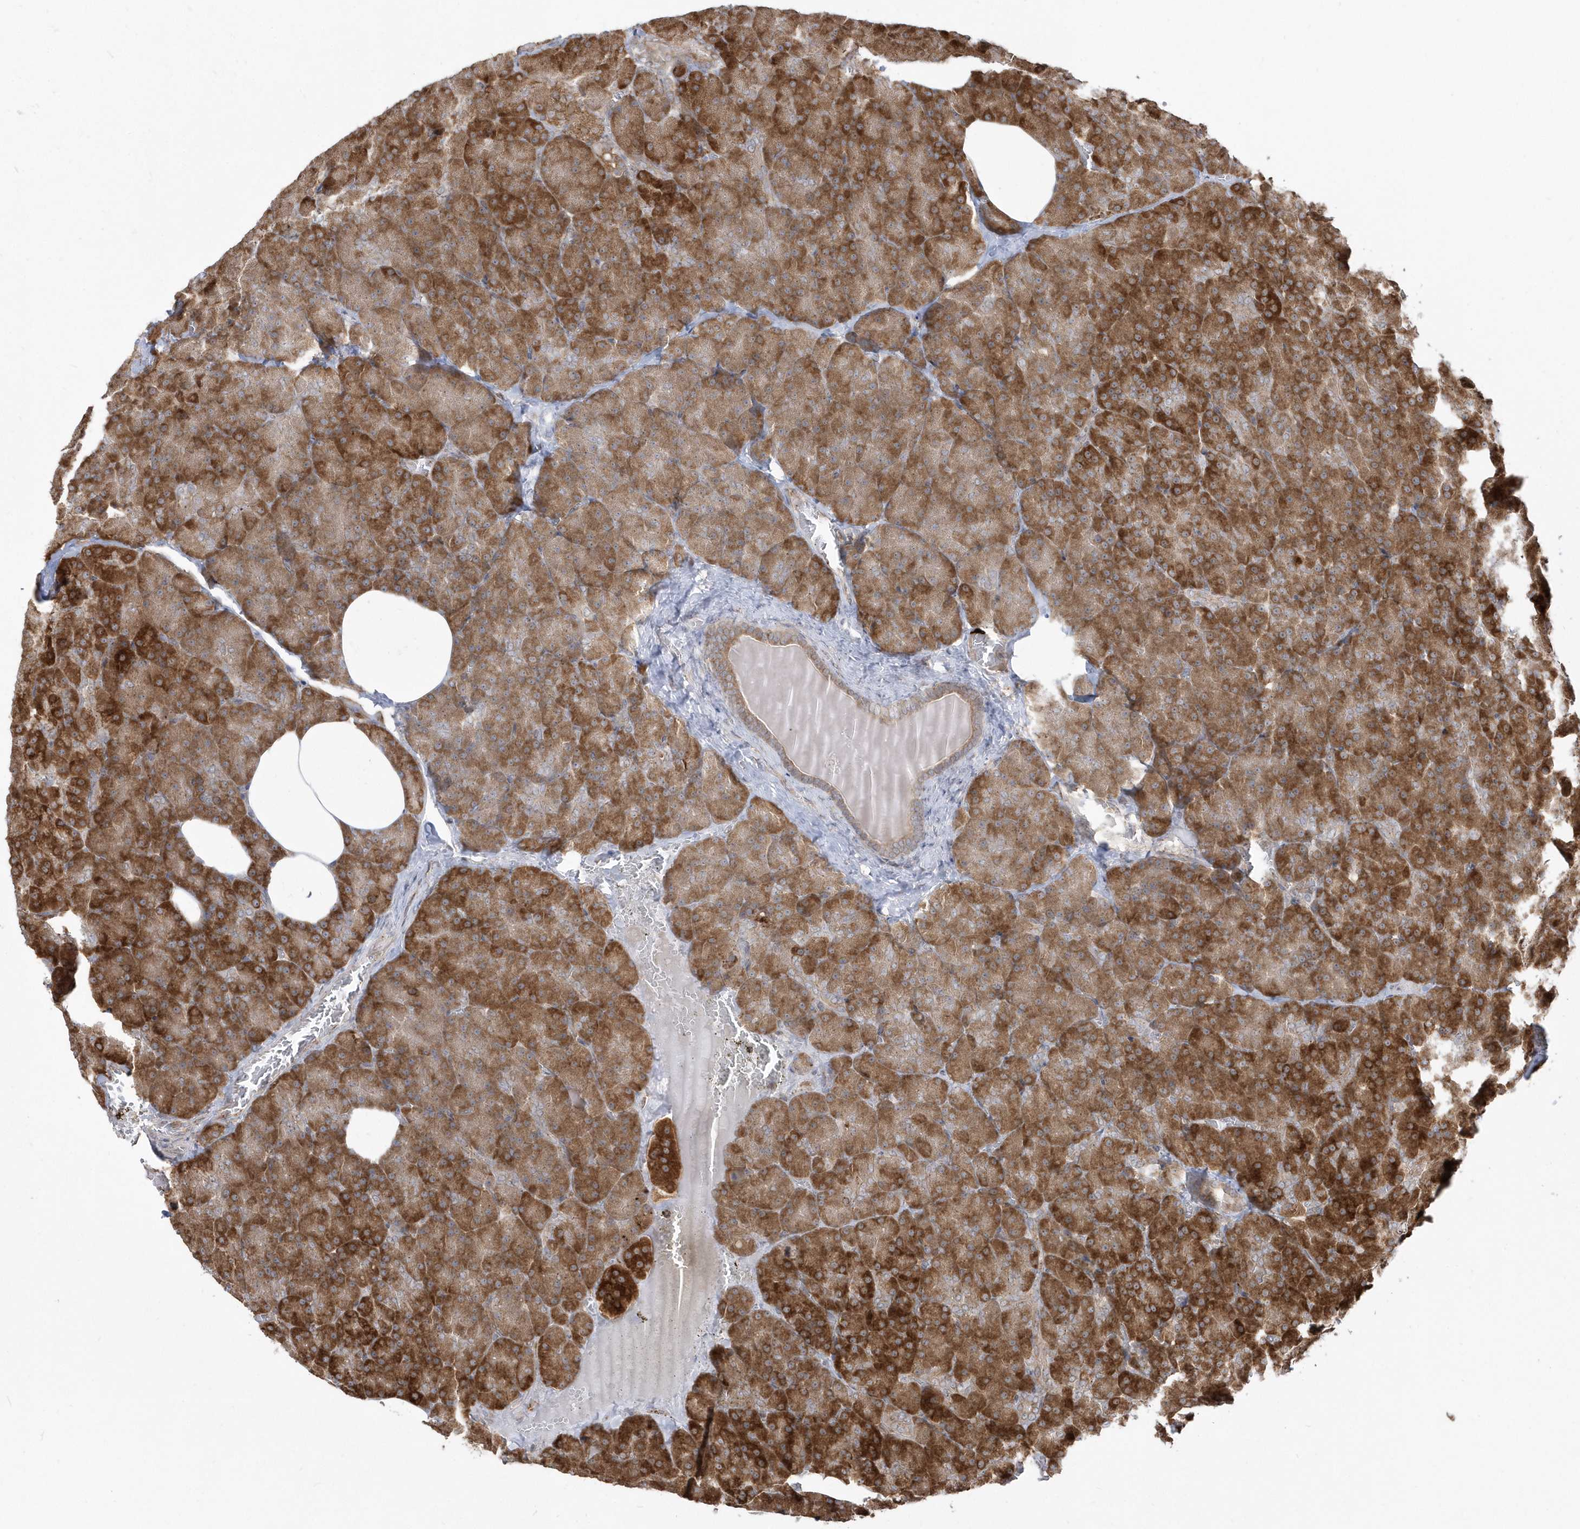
{"staining": {"intensity": "strong", "quantity": ">75%", "location": "cytoplasmic/membranous,nuclear"}, "tissue": "pancreas", "cell_type": "Exocrine glandular cells", "image_type": "normal", "snomed": [{"axis": "morphology", "description": "Normal tissue, NOS"}, {"axis": "morphology", "description": "Carcinoid, malignant, NOS"}, {"axis": "topography", "description": "Pancreas"}], "caption": "Protein staining of unremarkable pancreas displays strong cytoplasmic/membranous,nuclear staining in about >75% of exocrine glandular cells. (DAB IHC, brown staining for protein, blue staining for nuclei).", "gene": "EPC2", "patient": {"sex": "female", "age": 35}}